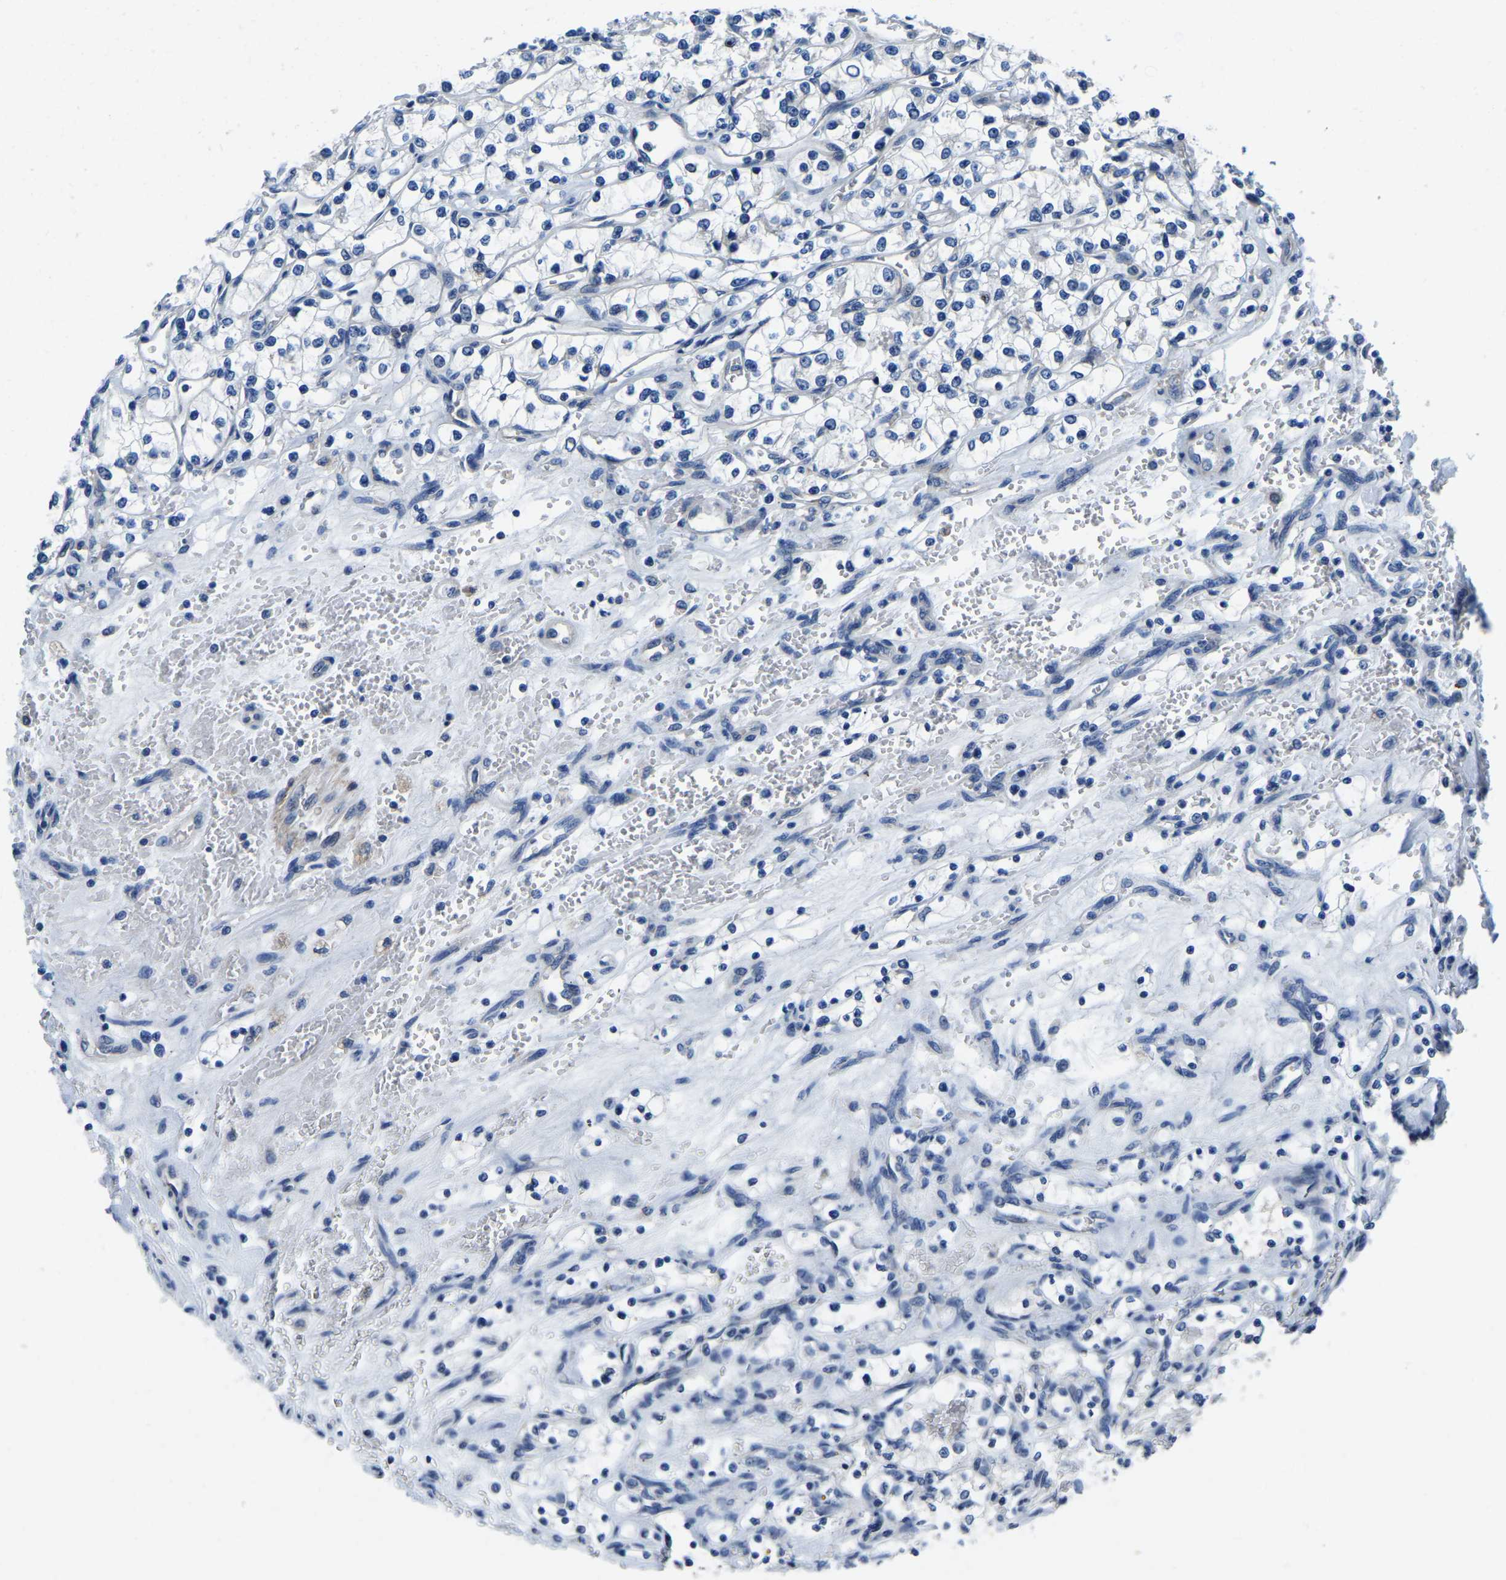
{"staining": {"intensity": "negative", "quantity": "none", "location": "none"}, "tissue": "renal cancer", "cell_type": "Tumor cells", "image_type": "cancer", "snomed": [{"axis": "morphology", "description": "Adenocarcinoma, NOS"}, {"axis": "topography", "description": "Kidney"}], "caption": "The image reveals no staining of tumor cells in adenocarcinoma (renal).", "gene": "LIAS", "patient": {"sex": "female", "age": 69}}